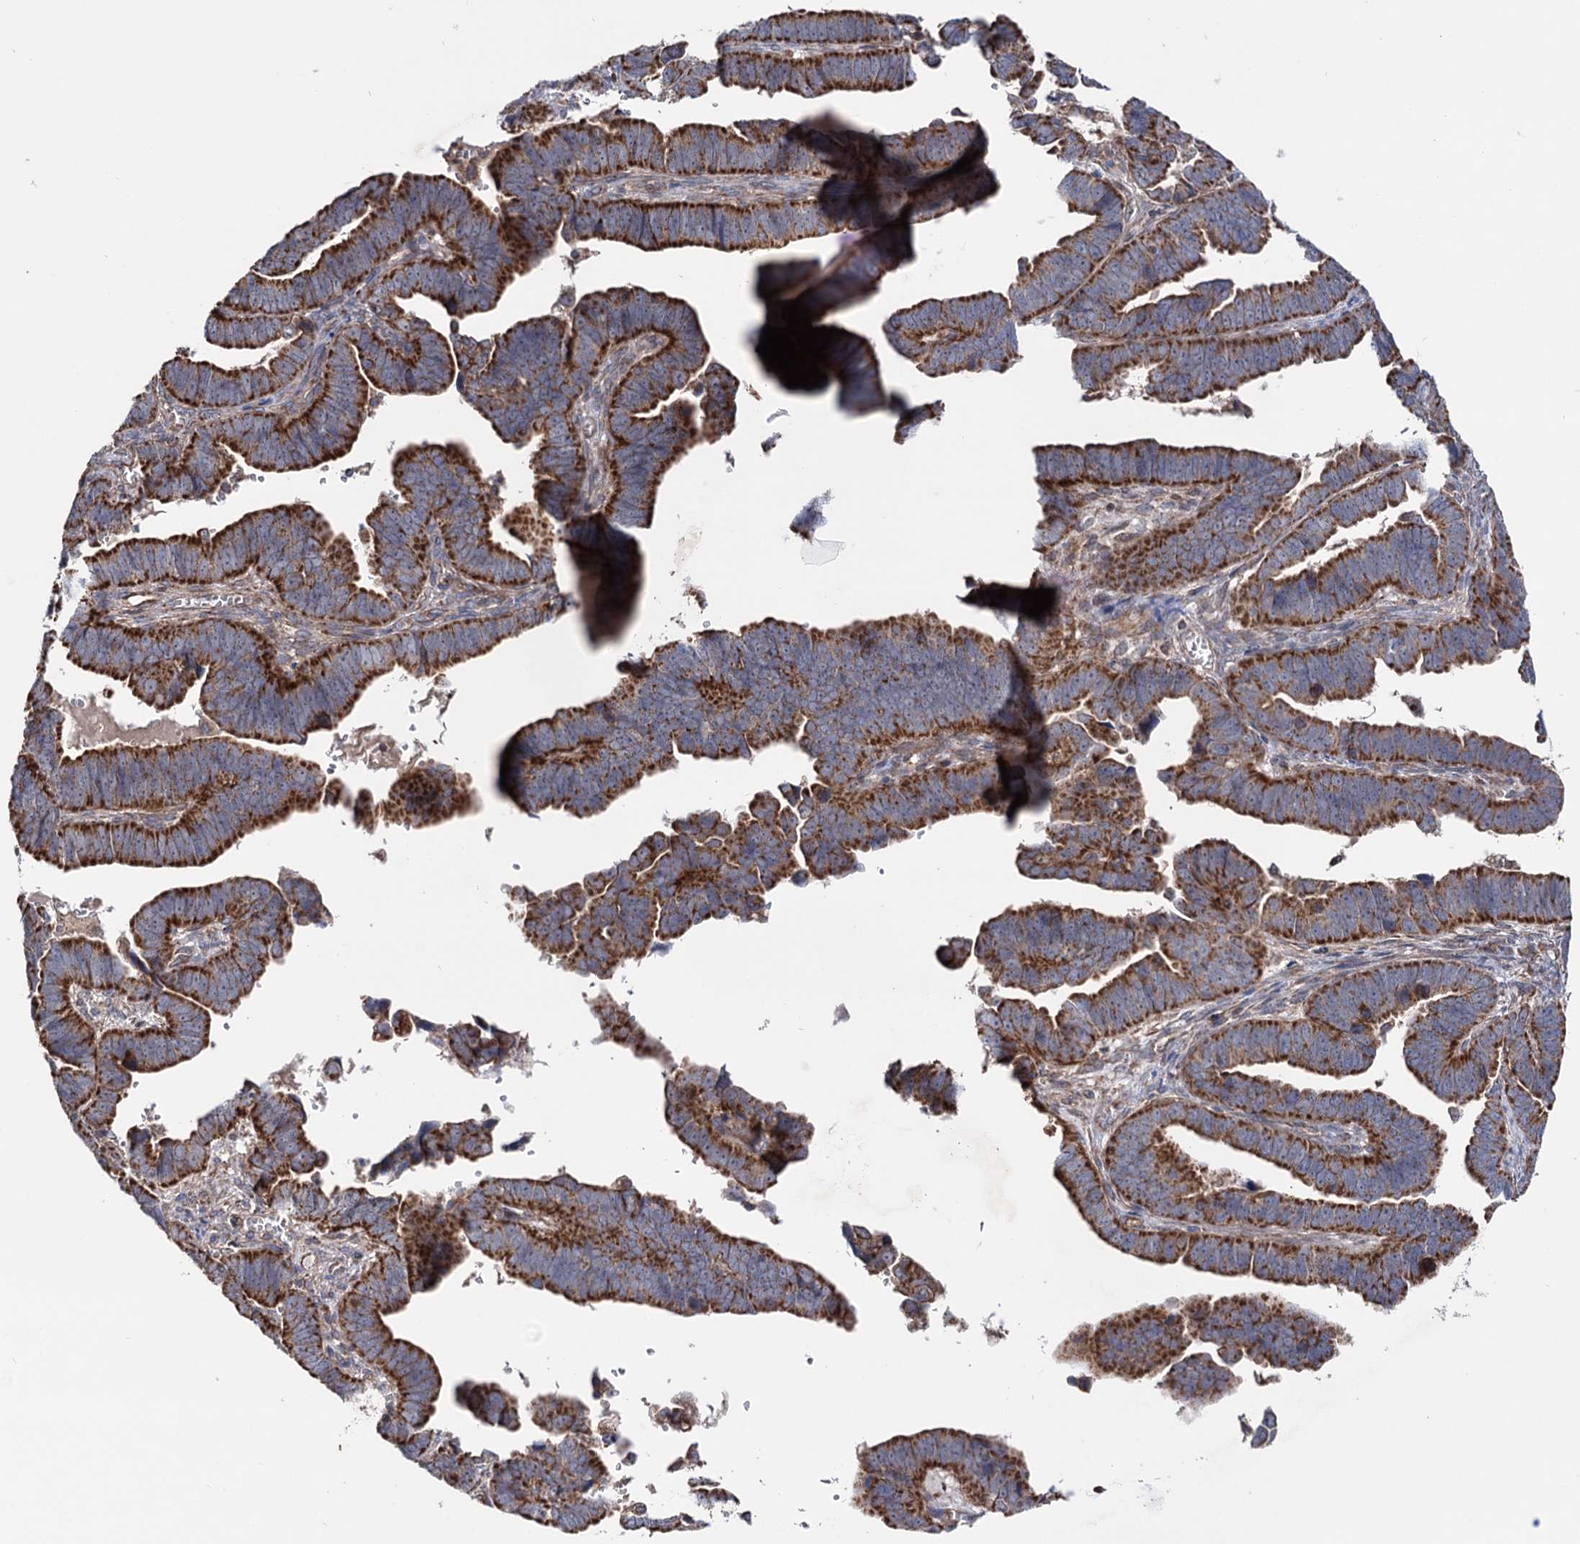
{"staining": {"intensity": "strong", "quantity": ">75%", "location": "cytoplasmic/membranous"}, "tissue": "endometrial cancer", "cell_type": "Tumor cells", "image_type": "cancer", "snomed": [{"axis": "morphology", "description": "Adenocarcinoma, NOS"}, {"axis": "topography", "description": "Endometrium"}], "caption": "DAB immunohistochemical staining of adenocarcinoma (endometrial) reveals strong cytoplasmic/membranous protein staining in about >75% of tumor cells.", "gene": "SUCLA2", "patient": {"sex": "female", "age": 75}}